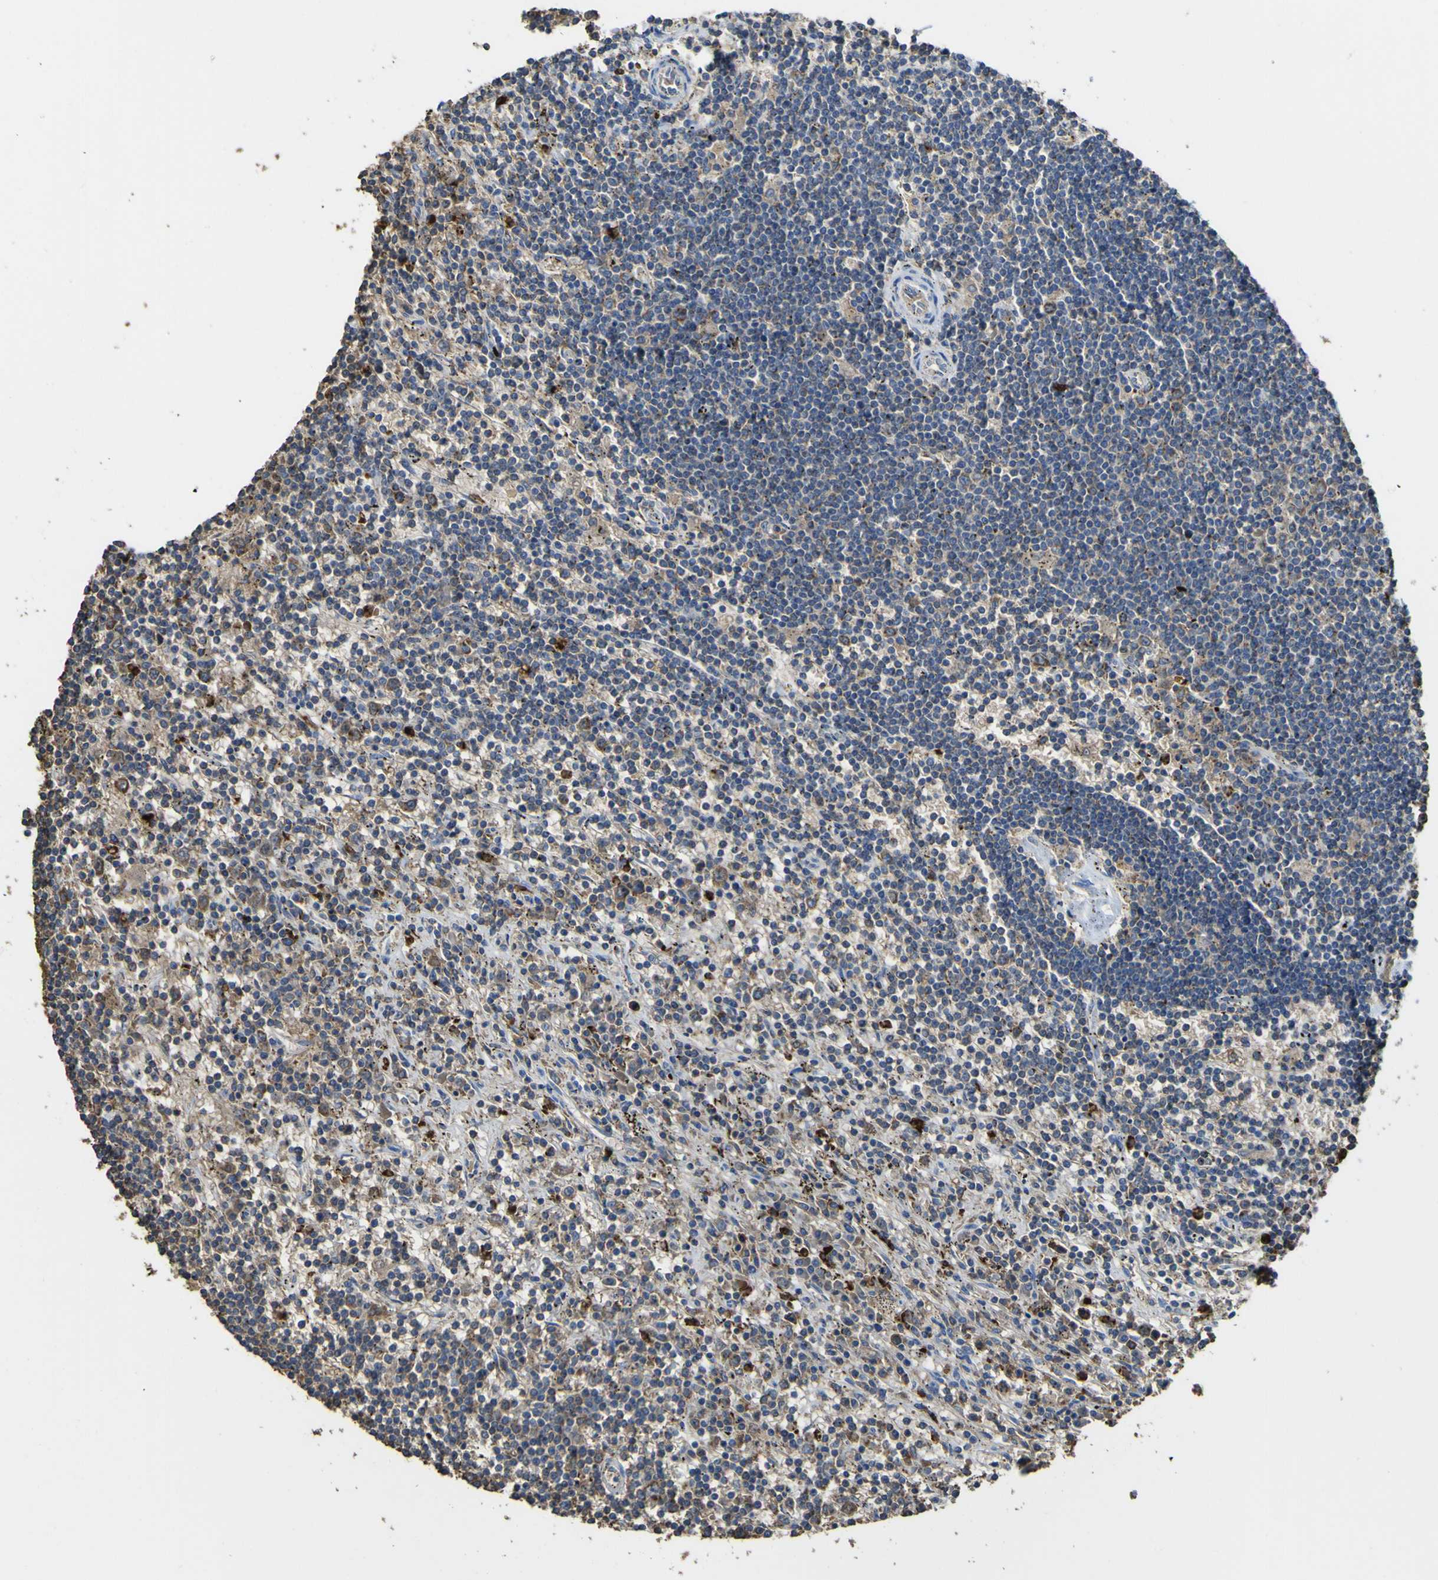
{"staining": {"intensity": "weak", "quantity": "25%-75%", "location": "cytoplasmic/membranous"}, "tissue": "lymphoma", "cell_type": "Tumor cells", "image_type": "cancer", "snomed": [{"axis": "morphology", "description": "Malignant lymphoma, non-Hodgkin's type, Low grade"}, {"axis": "topography", "description": "Spleen"}], "caption": "A brown stain shows weak cytoplasmic/membranous expression of a protein in human low-grade malignant lymphoma, non-Hodgkin's type tumor cells.", "gene": "ACSL3", "patient": {"sex": "male", "age": 76}}